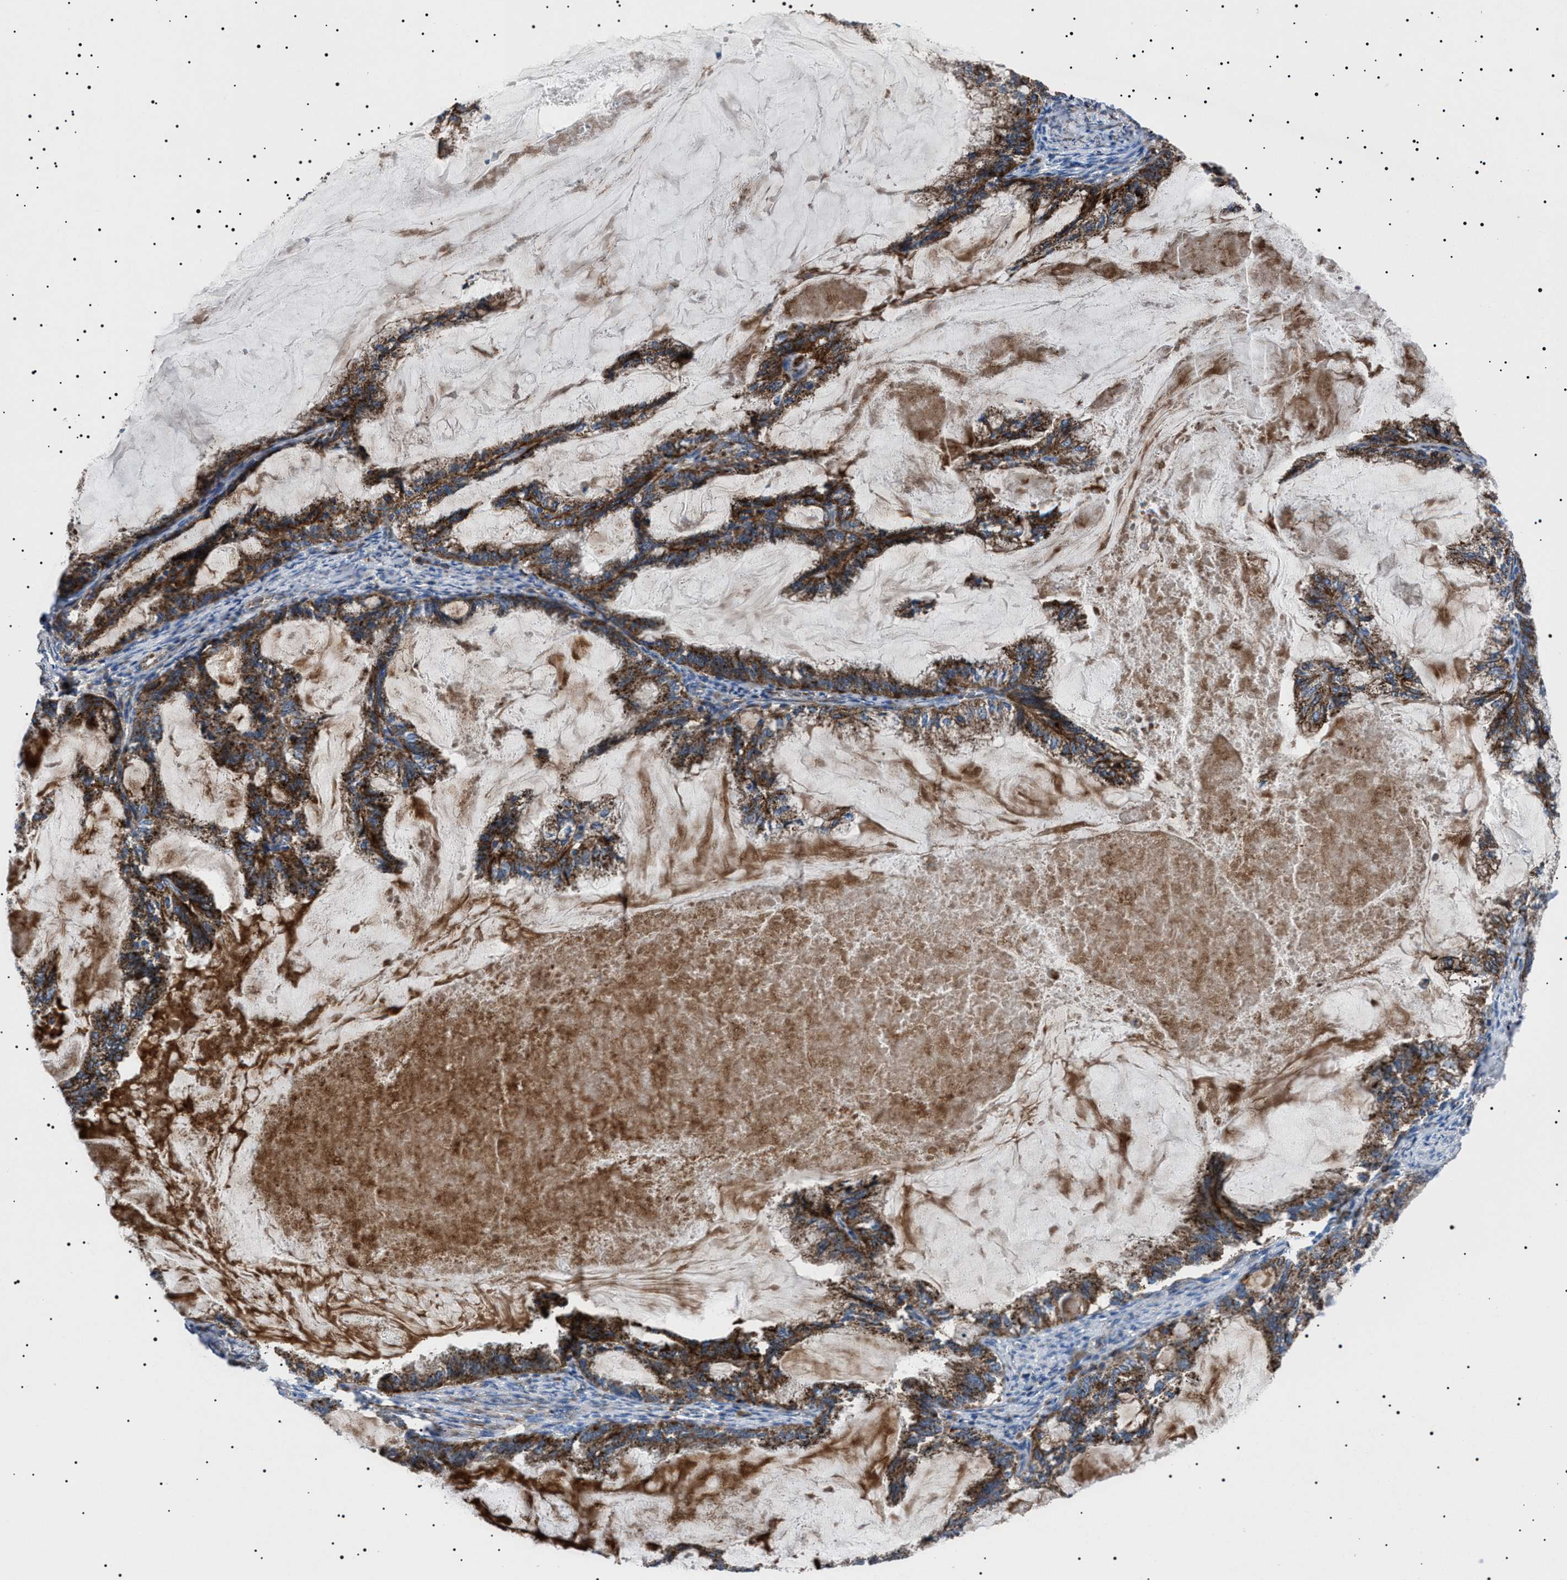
{"staining": {"intensity": "strong", "quantity": ">75%", "location": "cytoplasmic/membranous"}, "tissue": "endometrial cancer", "cell_type": "Tumor cells", "image_type": "cancer", "snomed": [{"axis": "morphology", "description": "Adenocarcinoma, NOS"}, {"axis": "topography", "description": "Endometrium"}], "caption": "There is high levels of strong cytoplasmic/membranous expression in tumor cells of endometrial cancer (adenocarcinoma), as demonstrated by immunohistochemical staining (brown color).", "gene": "NEU1", "patient": {"sex": "female", "age": 86}}